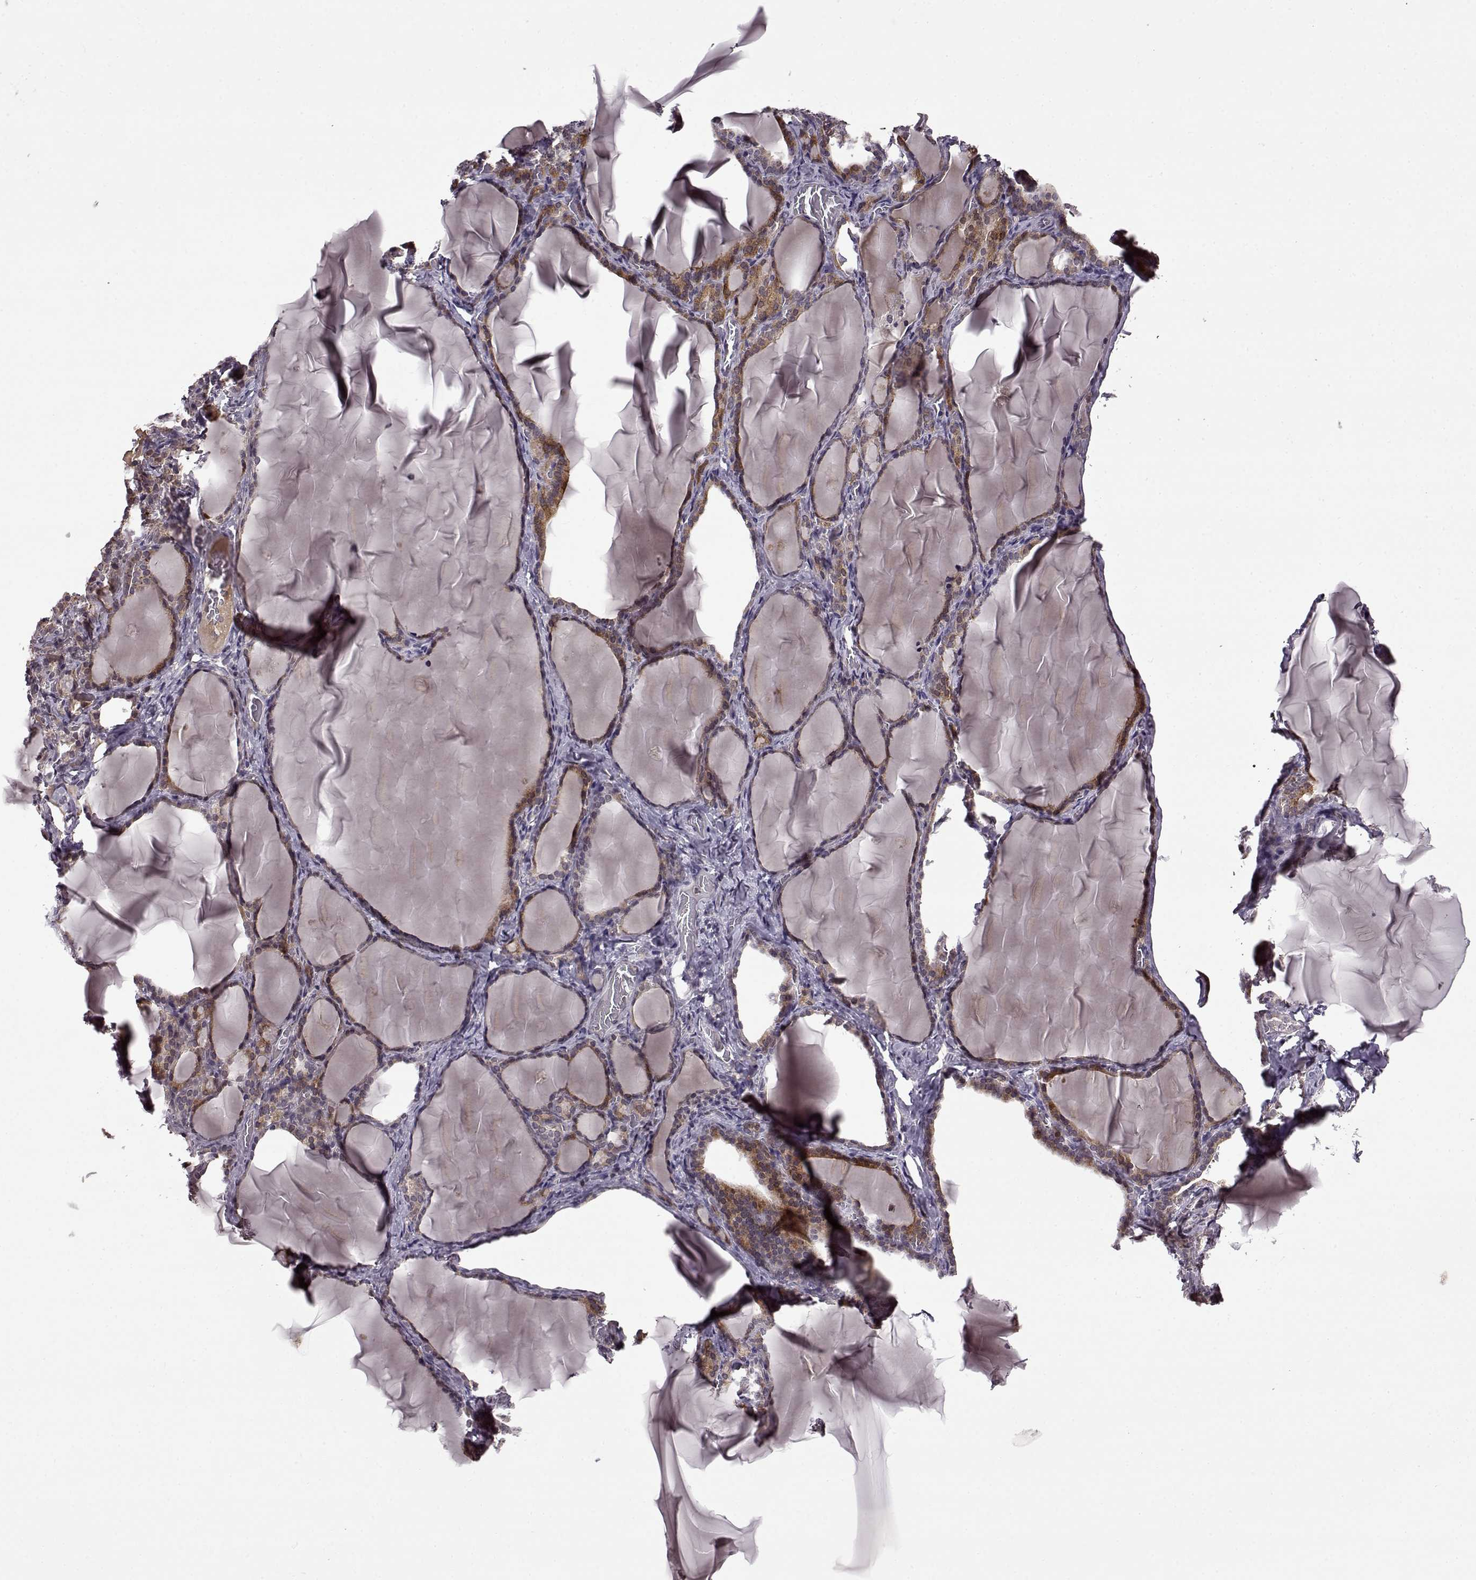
{"staining": {"intensity": "weak", "quantity": "25%-75%", "location": "cytoplasmic/membranous"}, "tissue": "thyroid gland", "cell_type": "Glandular cells", "image_type": "normal", "snomed": [{"axis": "morphology", "description": "Normal tissue, NOS"}, {"axis": "morphology", "description": "Hyperplasia, NOS"}, {"axis": "topography", "description": "Thyroid gland"}], "caption": "A low amount of weak cytoplasmic/membranous staining is present in about 25%-75% of glandular cells in unremarkable thyroid gland. (brown staining indicates protein expression, while blue staining denotes nuclei).", "gene": "MAIP1", "patient": {"sex": "female", "age": 27}}